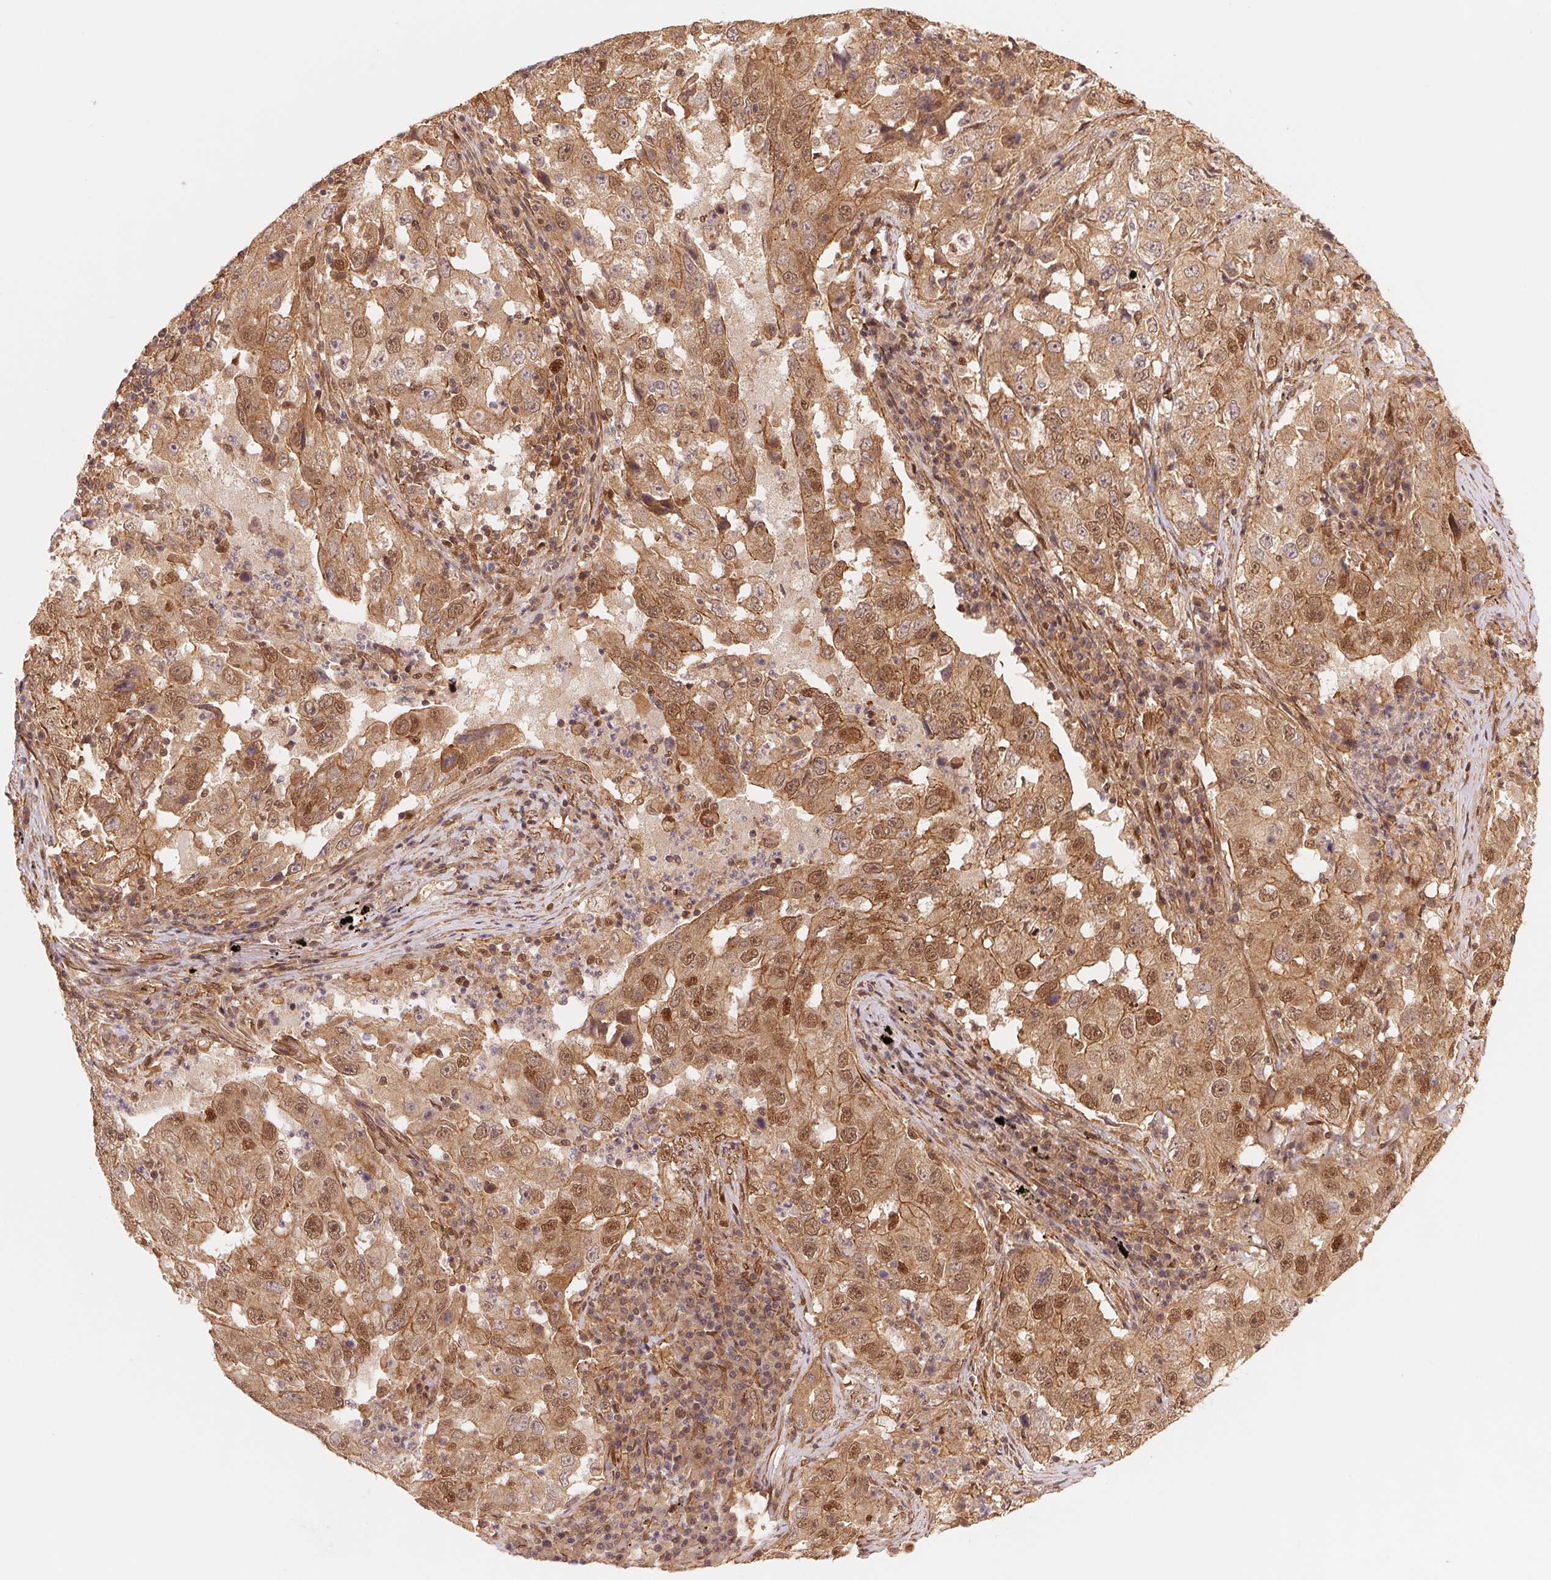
{"staining": {"intensity": "moderate", "quantity": ">75%", "location": "cytoplasmic/membranous,nuclear"}, "tissue": "lung cancer", "cell_type": "Tumor cells", "image_type": "cancer", "snomed": [{"axis": "morphology", "description": "Adenocarcinoma, NOS"}, {"axis": "topography", "description": "Lung"}], "caption": "Immunohistochemical staining of lung adenocarcinoma exhibits medium levels of moderate cytoplasmic/membranous and nuclear expression in about >75% of tumor cells.", "gene": "TNIP2", "patient": {"sex": "male", "age": 73}}